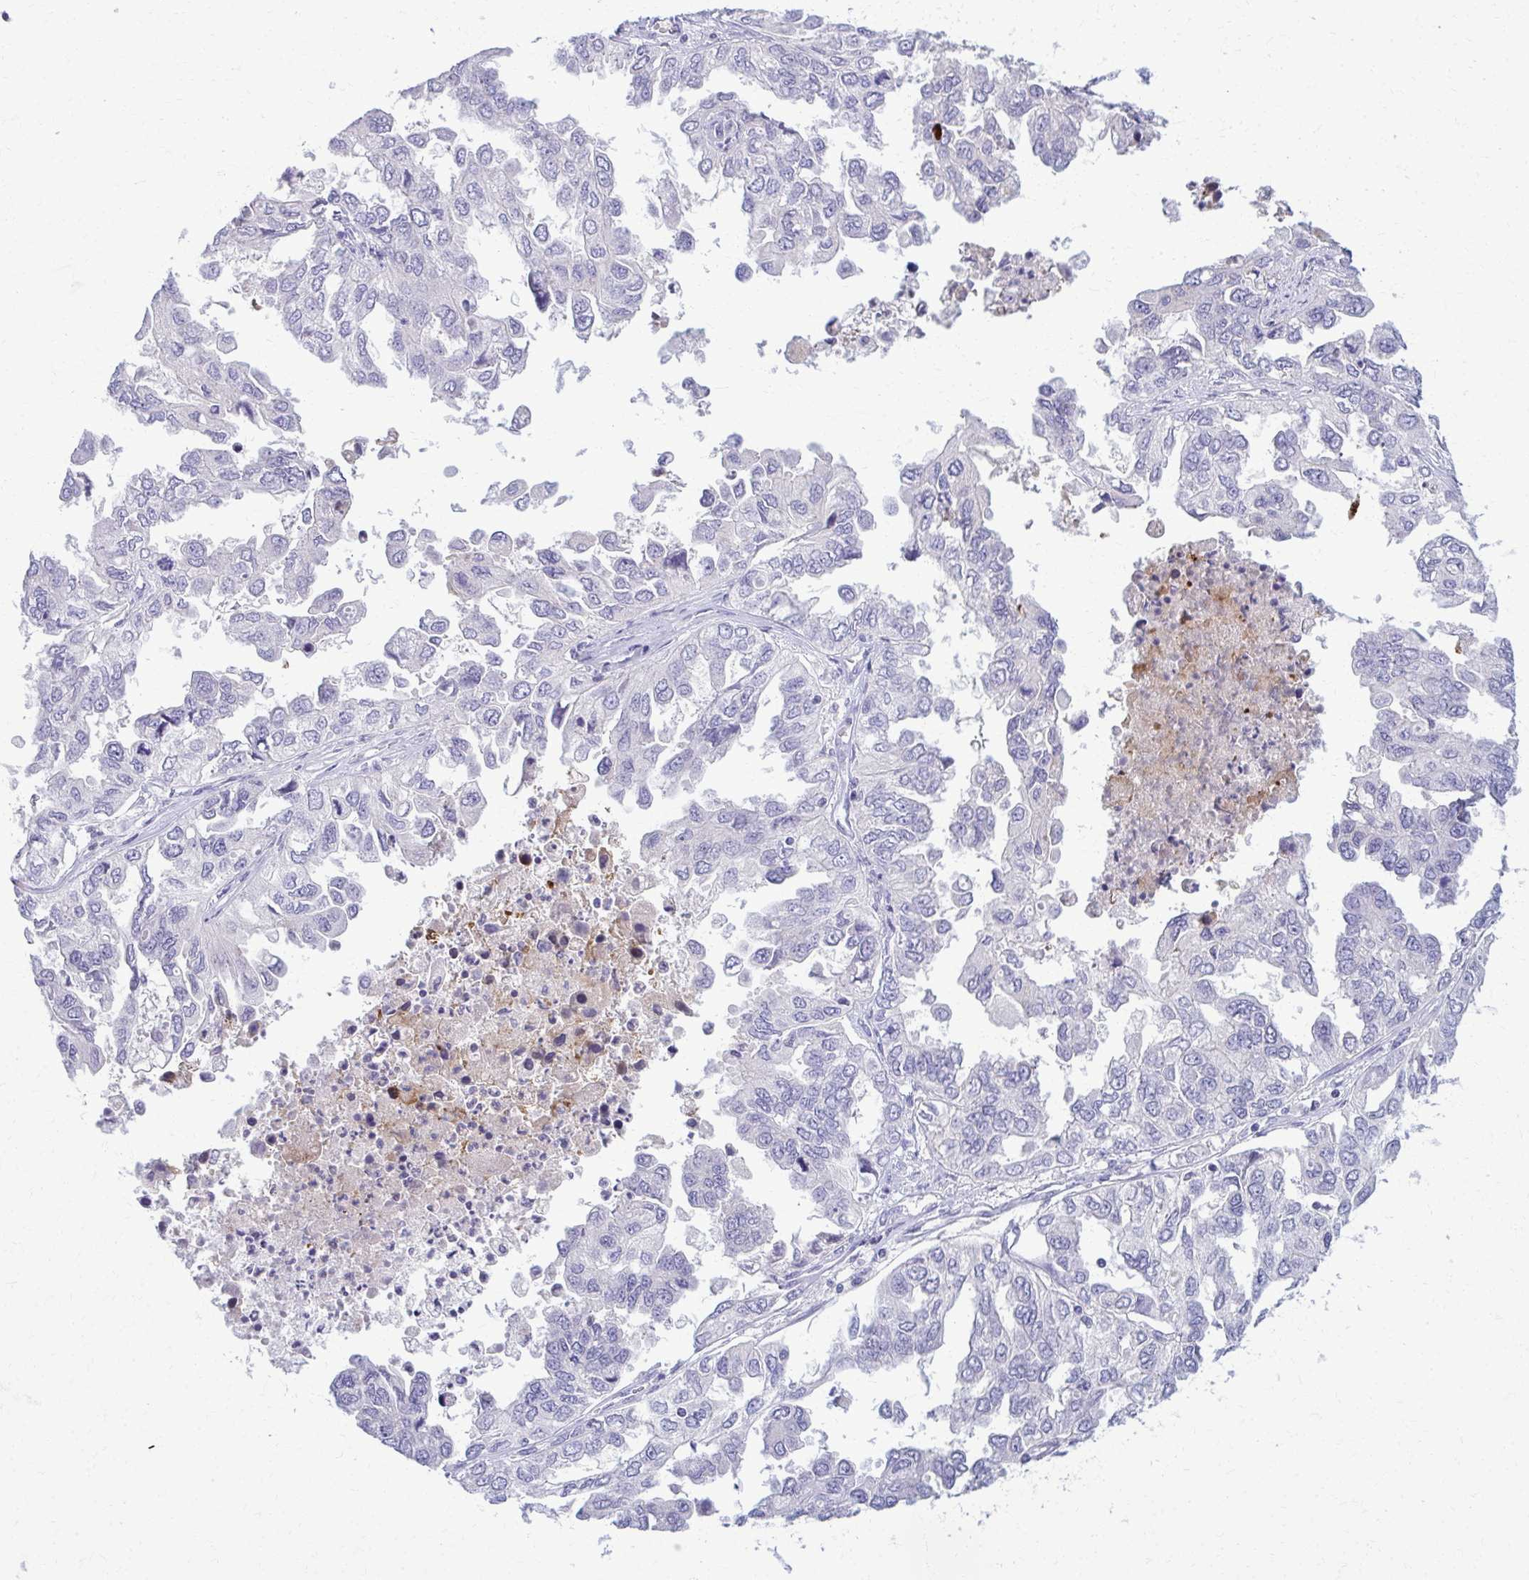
{"staining": {"intensity": "negative", "quantity": "none", "location": "none"}, "tissue": "ovarian cancer", "cell_type": "Tumor cells", "image_type": "cancer", "snomed": [{"axis": "morphology", "description": "Cystadenocarcinoma, serous, NOS"}, {"axis": "topography", "description": "Ovary"}], "caption": "An immunohistochemistry (IHC) photomicrograph of ovarian cancer is shown. There is no staining in tumor cells of ovarian cancer. The staining is performed using DAB (3,3'-diaminobenzidine) brown chromogen with nuclei counter-stained in using hematoxylin.", "gene": "OR4M1", "patient": {"sex": "female", "age": 53}}